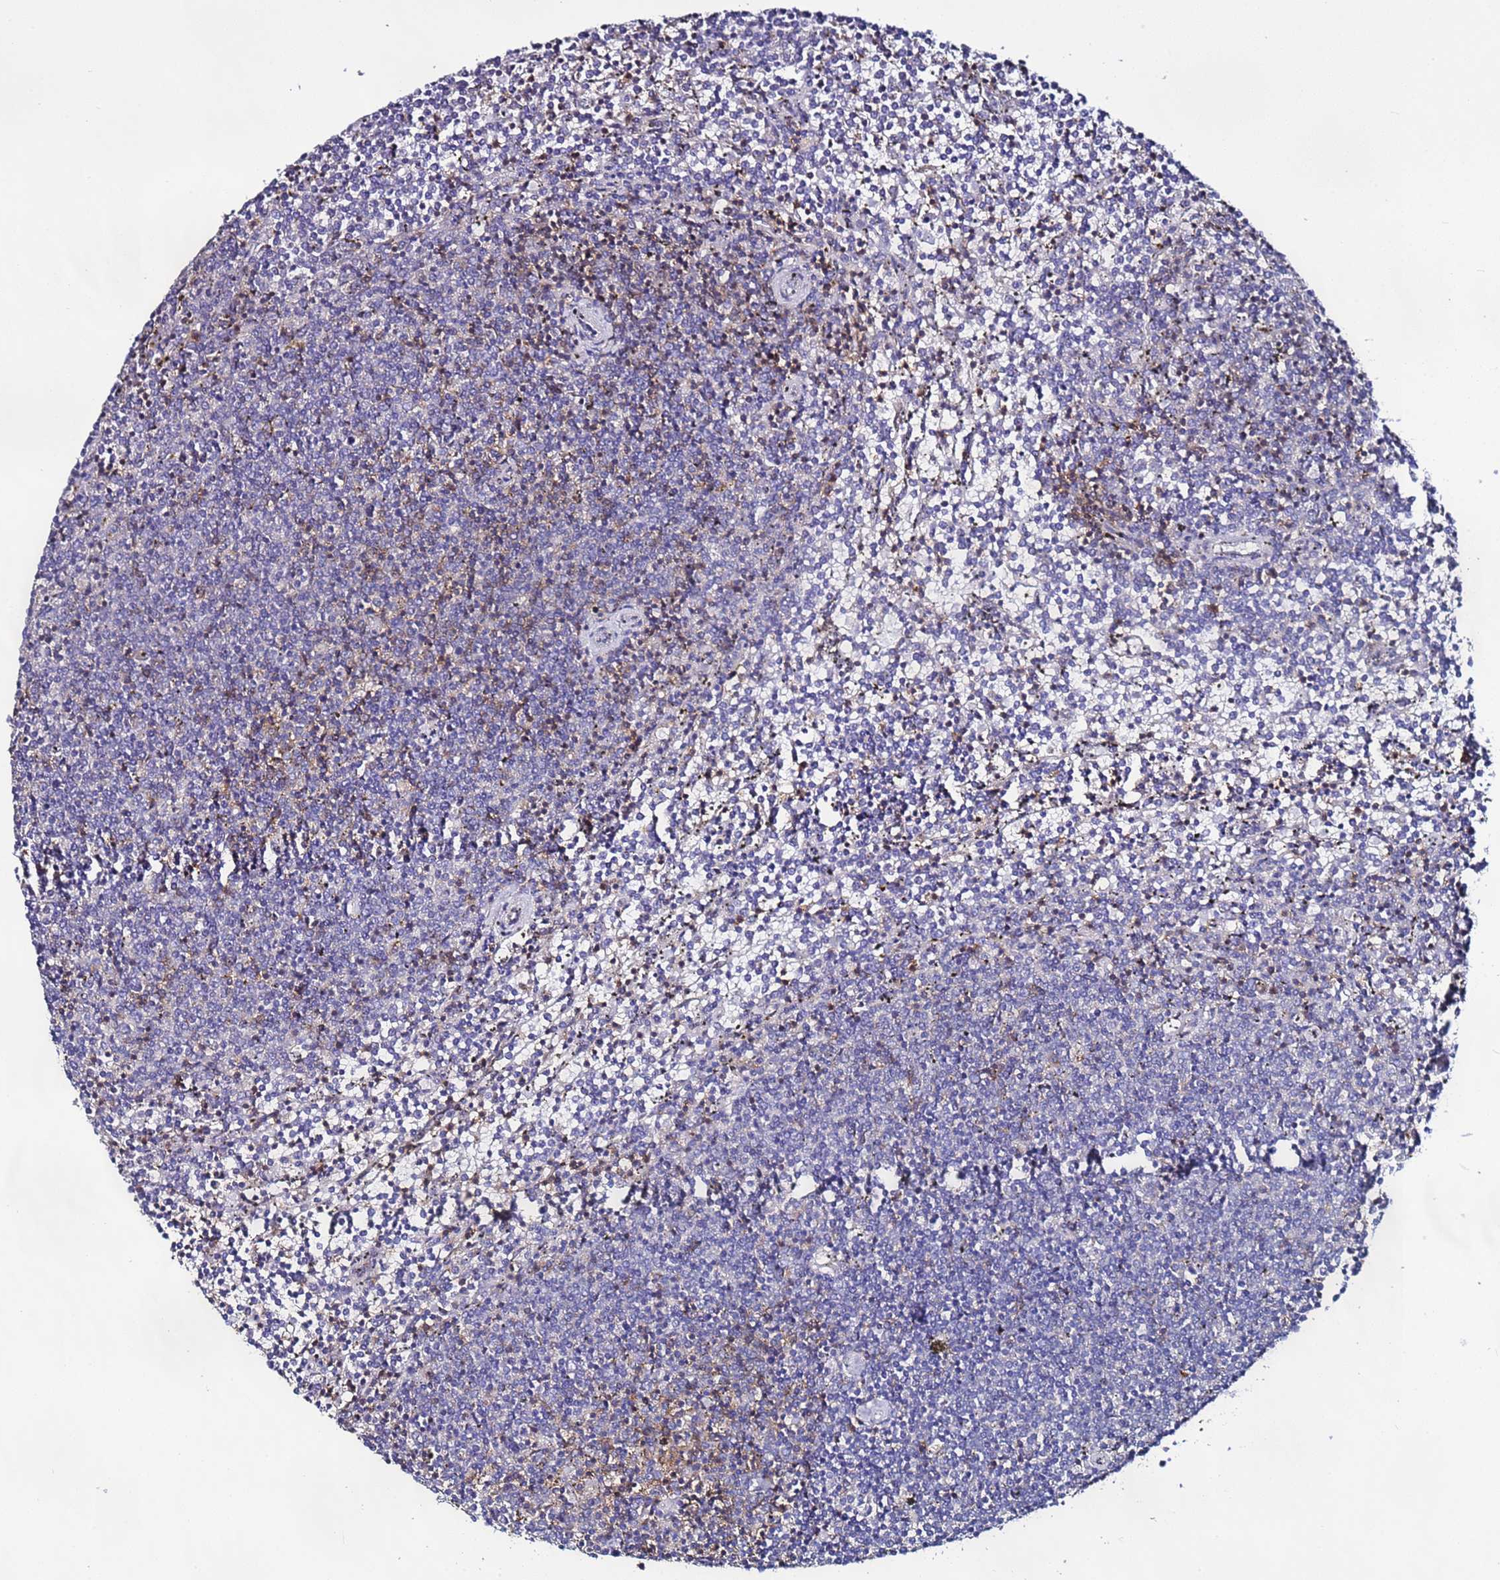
{"staining": {"intensity": "negative", "quantity": "none", "location": "none"}, "tissue": "lymphoma", "cell_type": "Tumor cells", "image_type": "cancer", "snomed": [{"axis": "morphology", "description": "Malignant lymphoma, non-Hodgkin's type, Low grade"}, {"axis": "topography", "description": "Spleen"}], "caption": "IHC histopathology image of human lymphoma stained for a protein (brown), which reveals no staining in tumor cells.", "gene": "TENM3", "patient": {"sex": "female", "age": 50}}